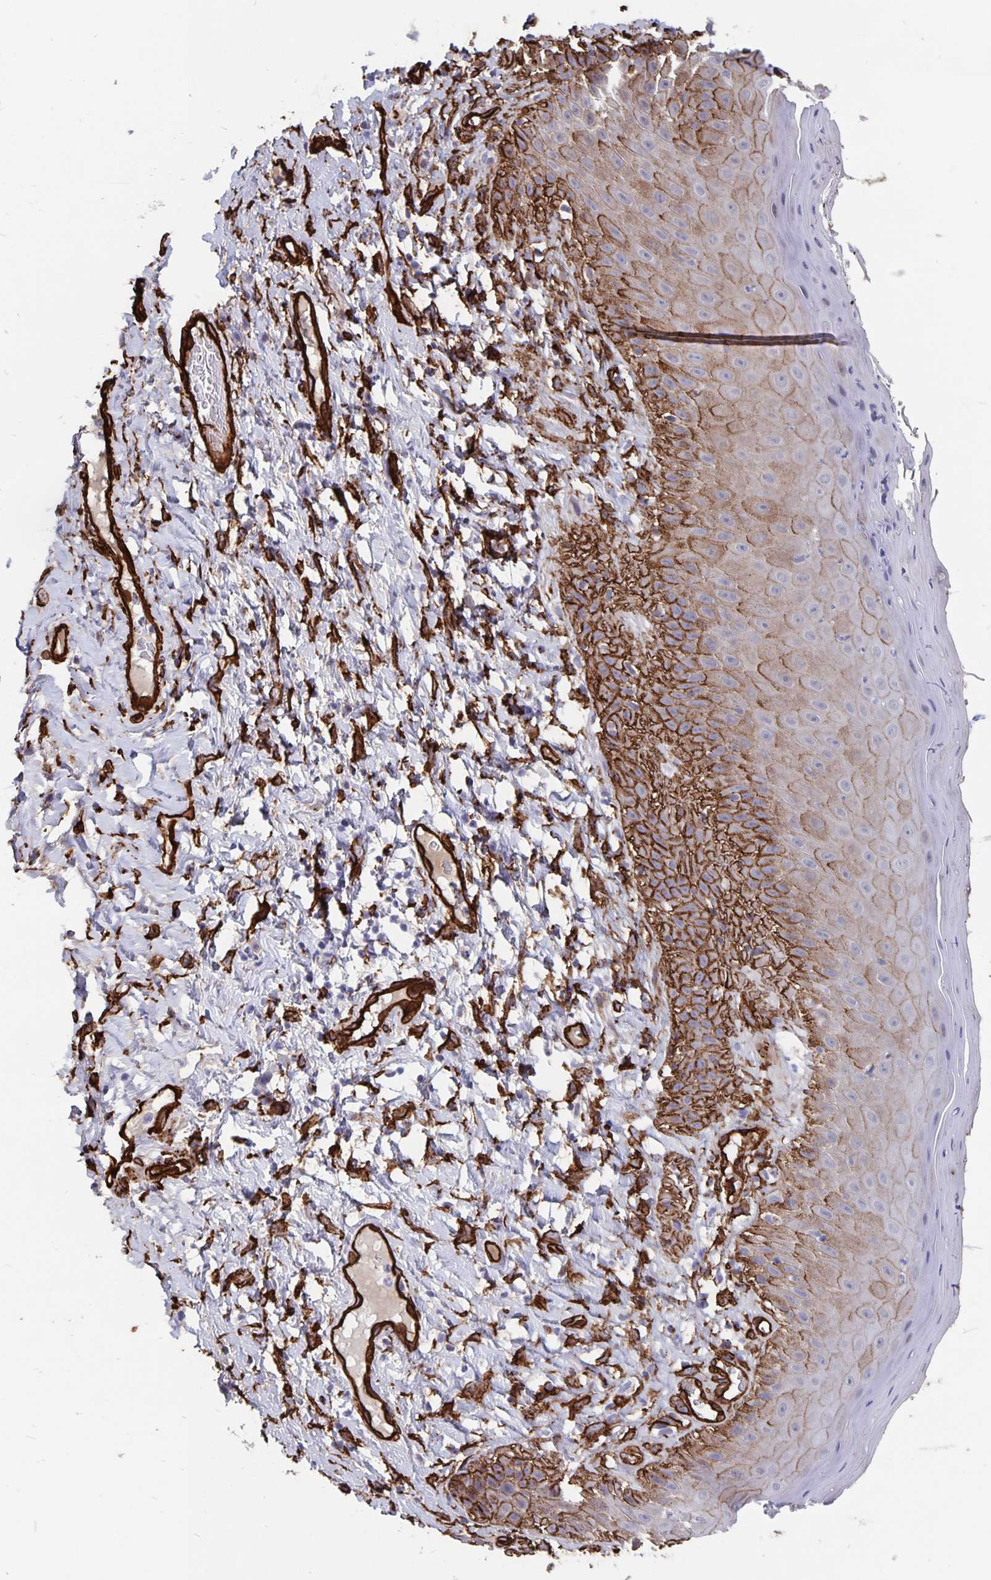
{"staining": {"intensity": "strong", "quantity": "25%-75%", "location": "cytoplasmic/membranous"}, "tissue": "skin", "cell_type": "Epidermal cells", "image_type": "normal", "snomed": [{"axis": "morphology", "description": "Normal tissue, NOS"}, {"axis": "topography", "description": "Anal"}], "caption": "Immunohistochemistry (IHC) of unremarkable human skin demonstrates high levels of strong cytoplasmic/membranous expression in about 25%-75% of epidermal cells. (Brightfield microscopy of DAB IHC at high magnification).", "gene": "DCHS2", "patient": {"sex": "male", "age": 78}}